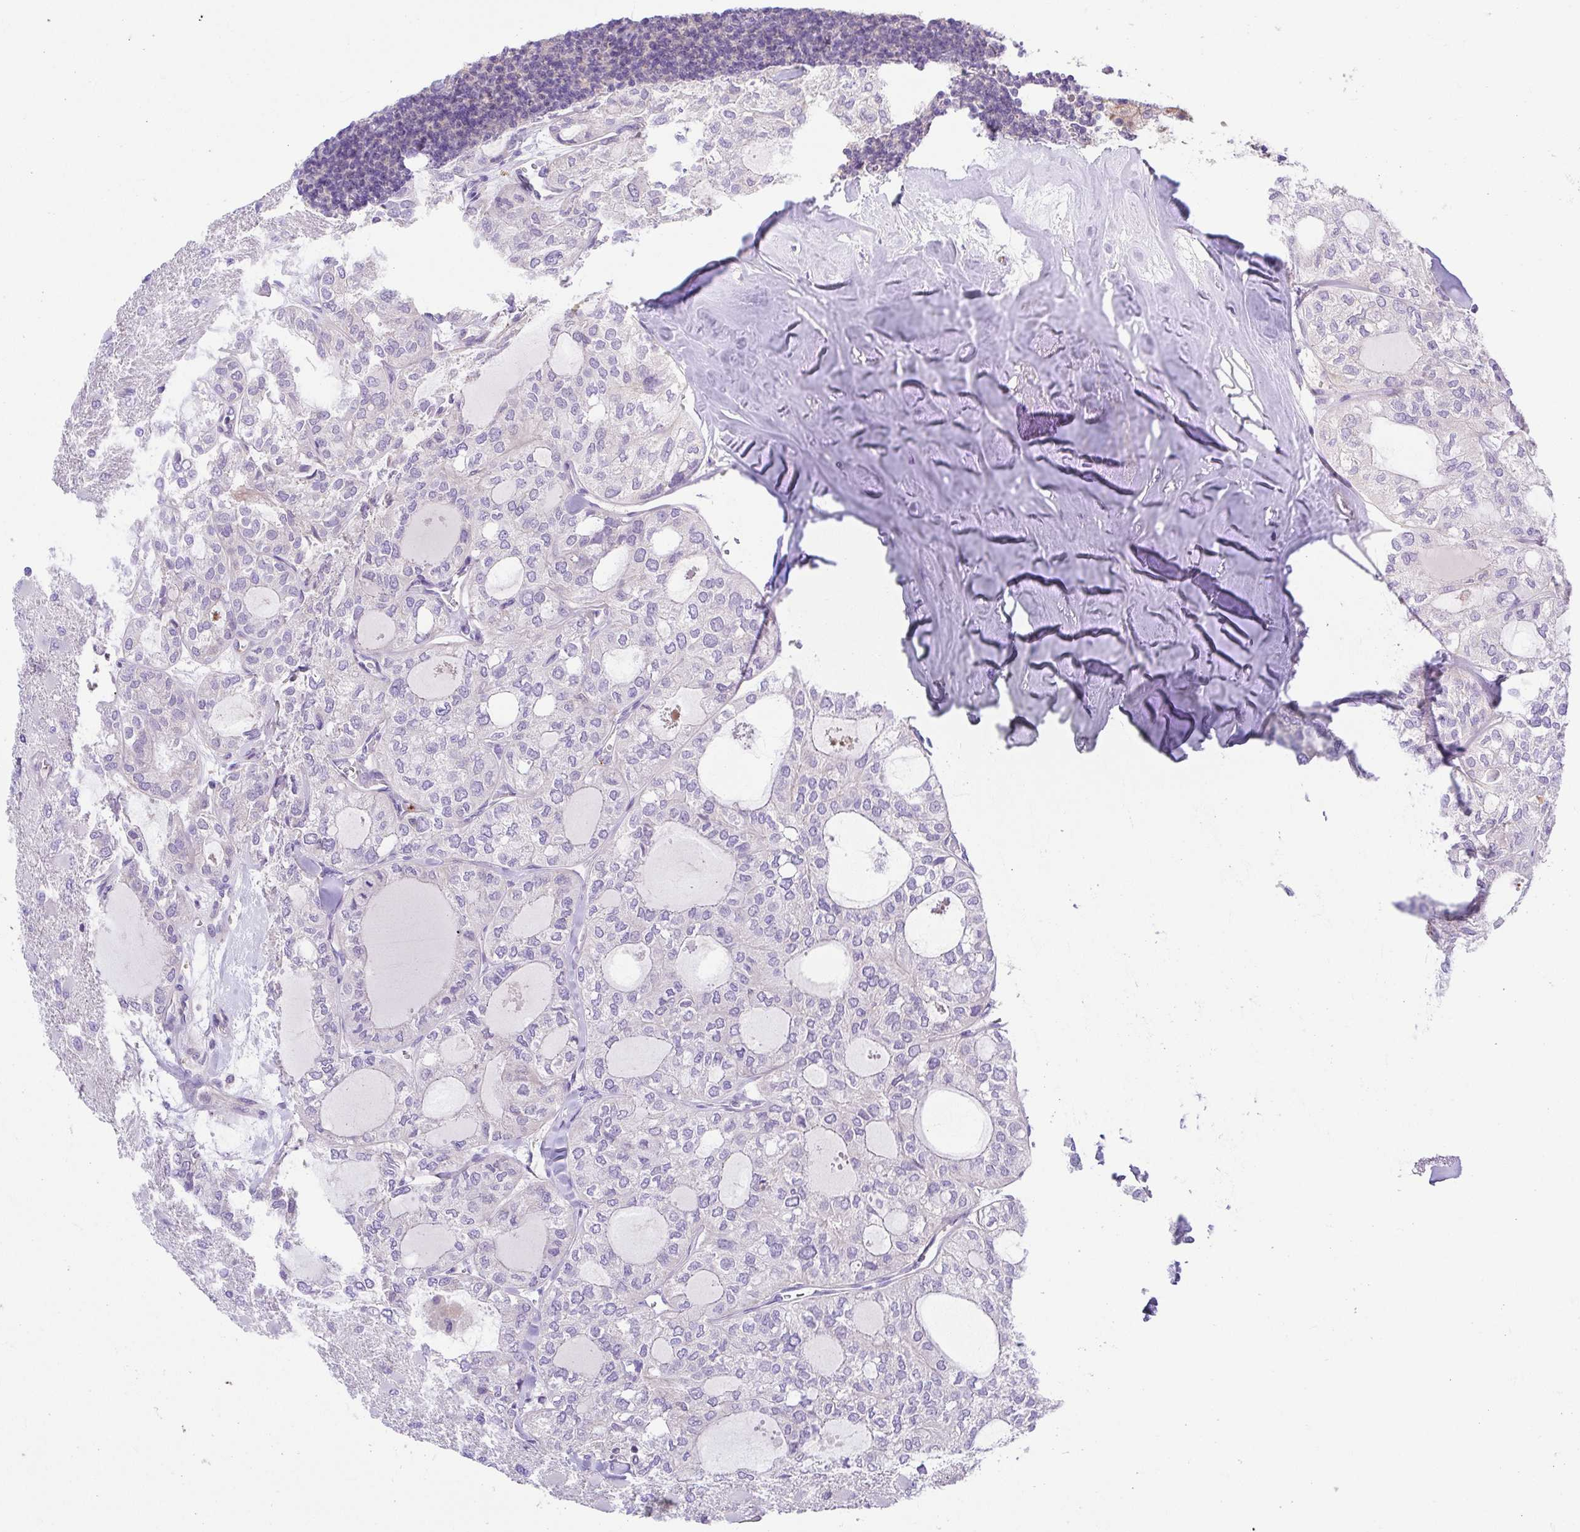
{"staining": {"intensity": "negative", "quantity": "none", "location": "none"}, "tissue": "thyroid cancer", "cell_type": "Tumor cells", "image_type": "cancer", "snomed": [{"axis": "morphology", "description": "Follicular adenoma carcinoma, NOS"}, {"axis": "topography", "description": "Thyroid gland"}], "caption": "High power microscopy image of an immunohistochemistry photomicrograph of follicular adenoma carcinoma (thyroid), revealing no significant expression in tumor cells.", "gene": "PRR14L", "patient": {"sex": "male", "age": 75}}